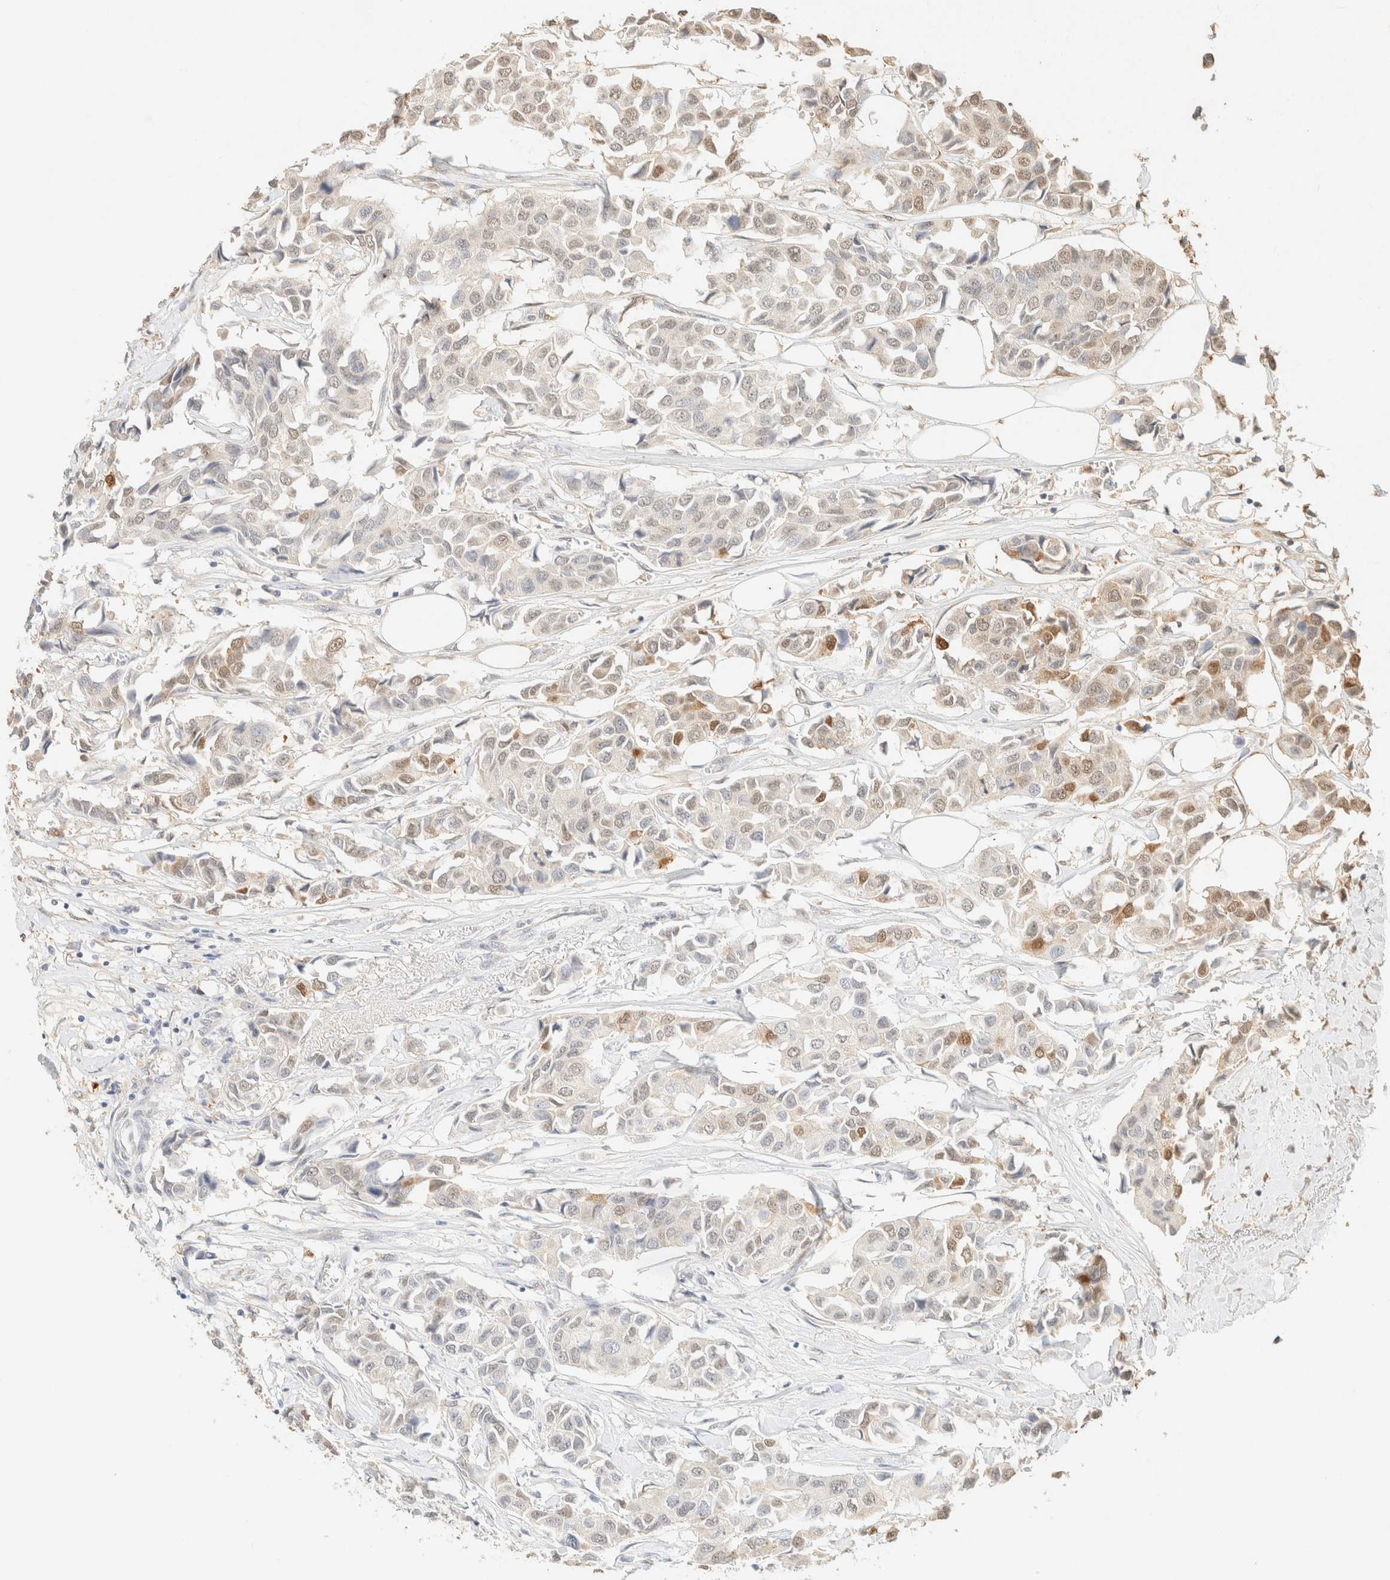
{"staining": {"intensity": "moderate", "quantity": "<25%", "location": "cytoplasmic/membranous,nuclear"}, "tissue": "breast cancer", "cell_type": "Tumor cells", "image_type": "cancer", "snomed": [{"axis": "morphology", "description": "Duct carcinoma"}, {"axis": "topography", "description": "Breast"}], "caption": "Immunohistochemical staining of human breast cancer (infiltrating ductal carcinoma) exhibits moderate cytoplasmic/membranous and nuclear protein staining in about <25% of tumor cells.", "gene": "S100A13", "patient": {"sex": "female", "age": 80}}